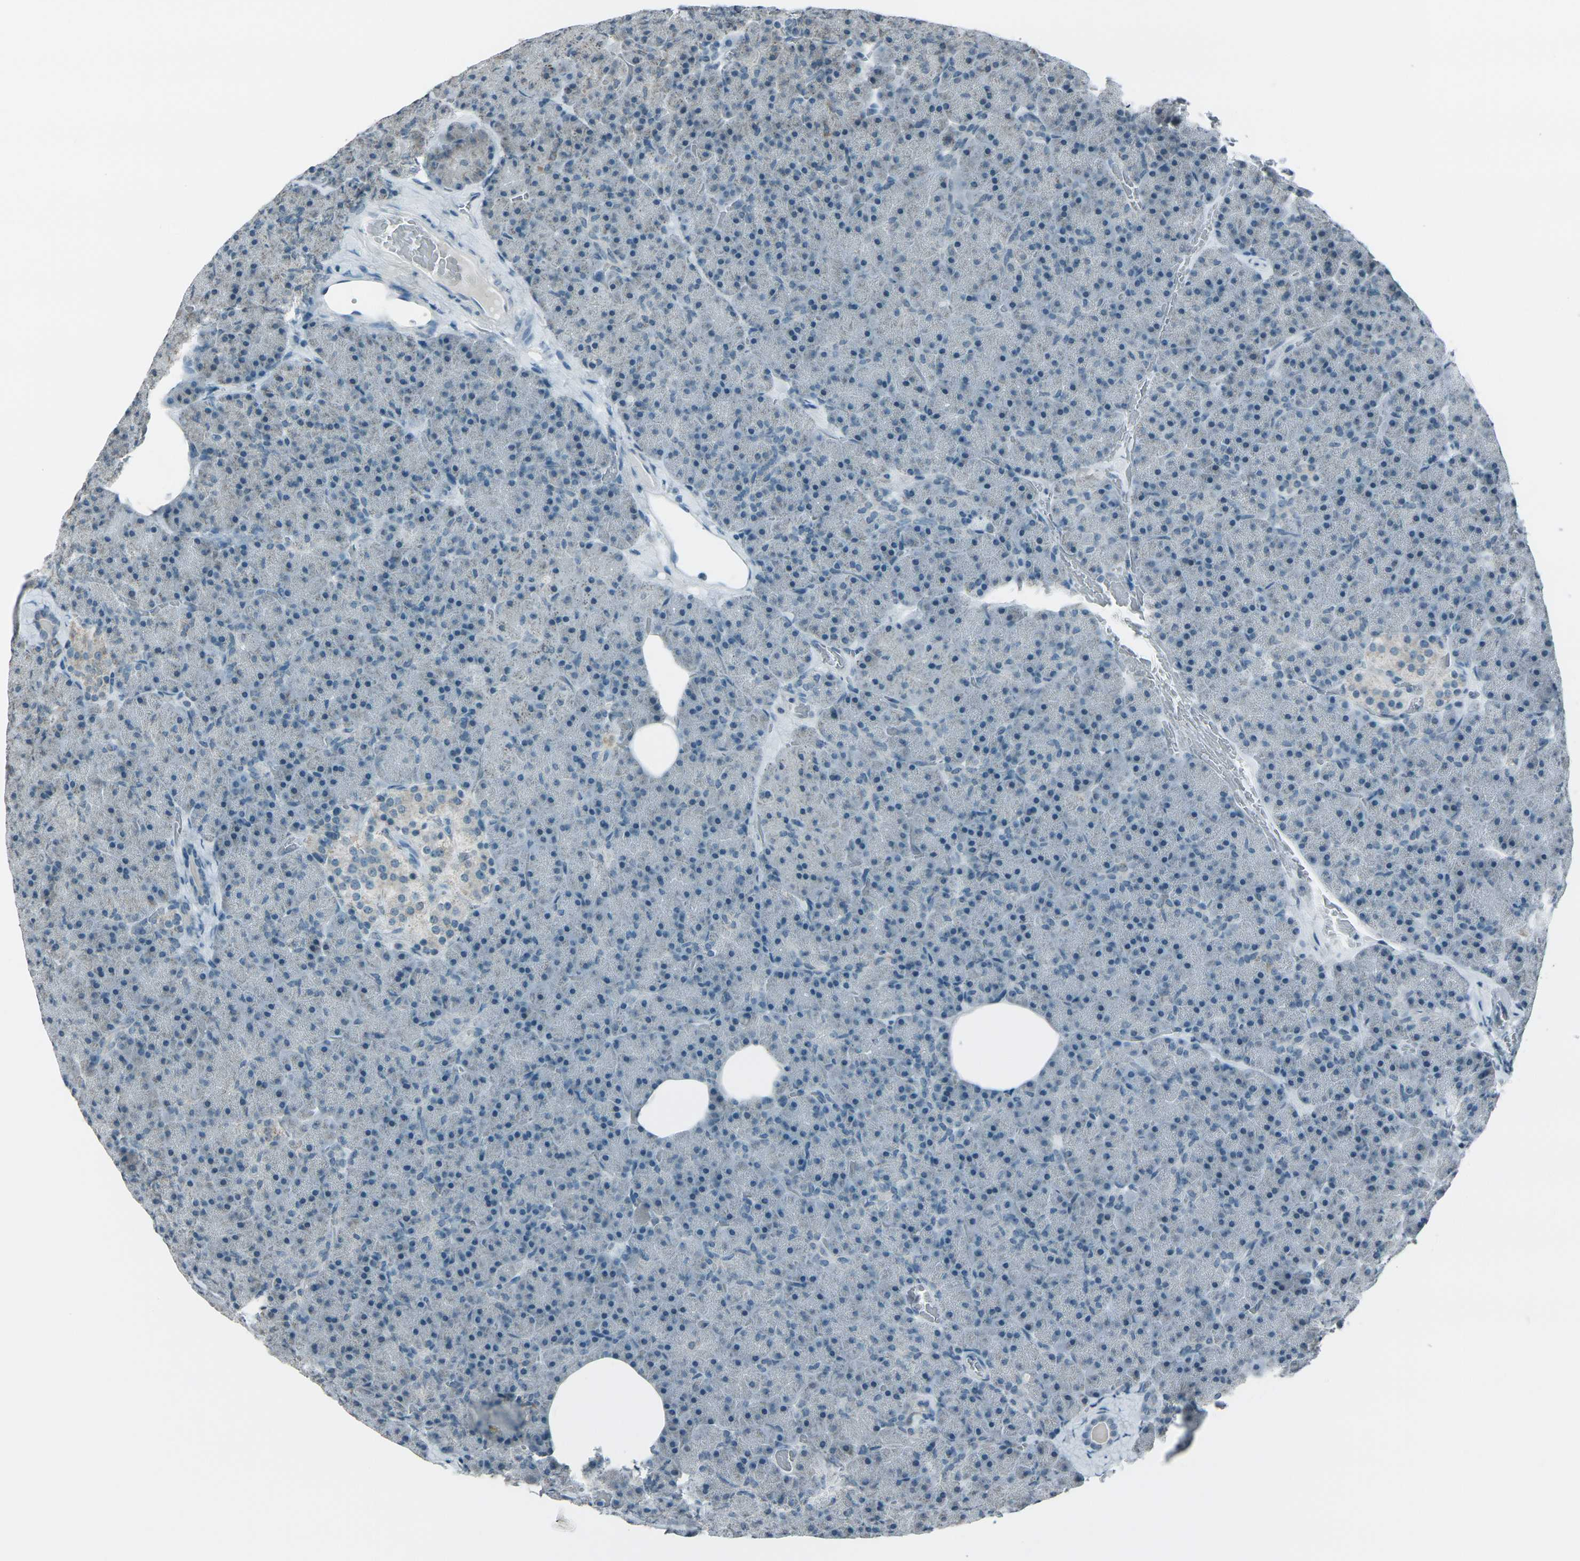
{"staining": {"intensity": "negative", "quantity": "none", "location": "none"}, "tissue": "pancreas", "cell_type": "Exocrine glandular cells", "image_type": "normal", "snomed": [{"axis": "morphology", "description": "Normal tissue, NOS"}, {"axis": "topography", "description": "Pancreas"}], "caption": "High magnification brightfield microscopy of benign pancreas stained with DAB (brown) and counterstained with hematoxylin (blue): exocrine glandular cells show no significant staining.", "gene": "H2BC1", "patient": {"sex": "female", "age": 35}}